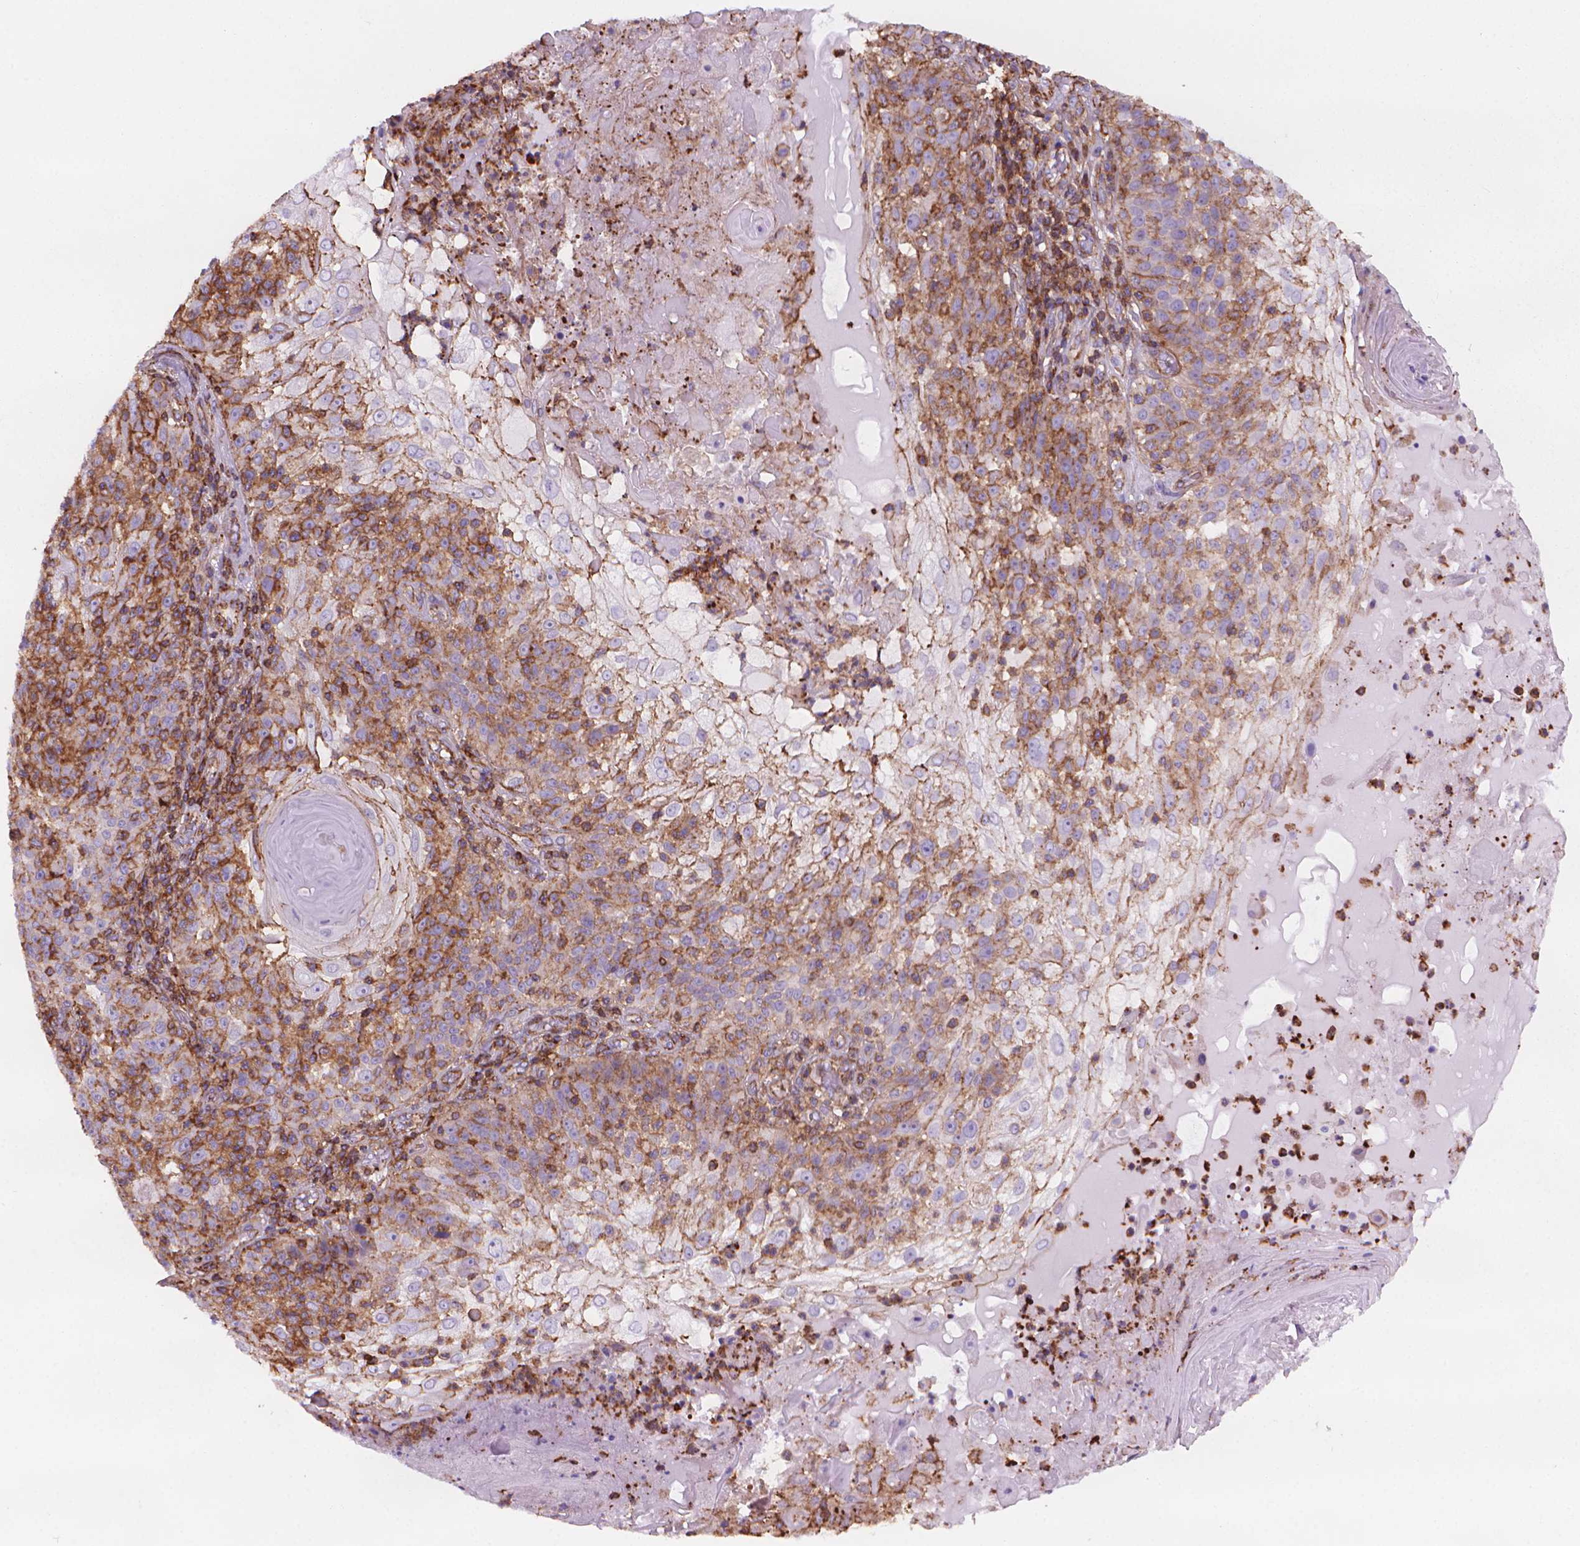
{"staining": {"intensity": "weak", "quantity": "<25%", "location": "cytoplasmic/membranous"}, "tissue": "skin cancer", "cell_type": "Tumor cells", "image_type": "cancer", "snomed": [{"axis": "morphology", "description": "Normal tissue, NOS"}, {"axis": "morphology", "description": "Squamous cell carcinoma, NOS"}, {"axis": "topography", "description": "Skin"}], "caption": "Tumor cells show no significant staining in skin cancer (squamous cell carcinoma).", "gene": "PATJ", "patient": {"sex": "female", "age": 83}}